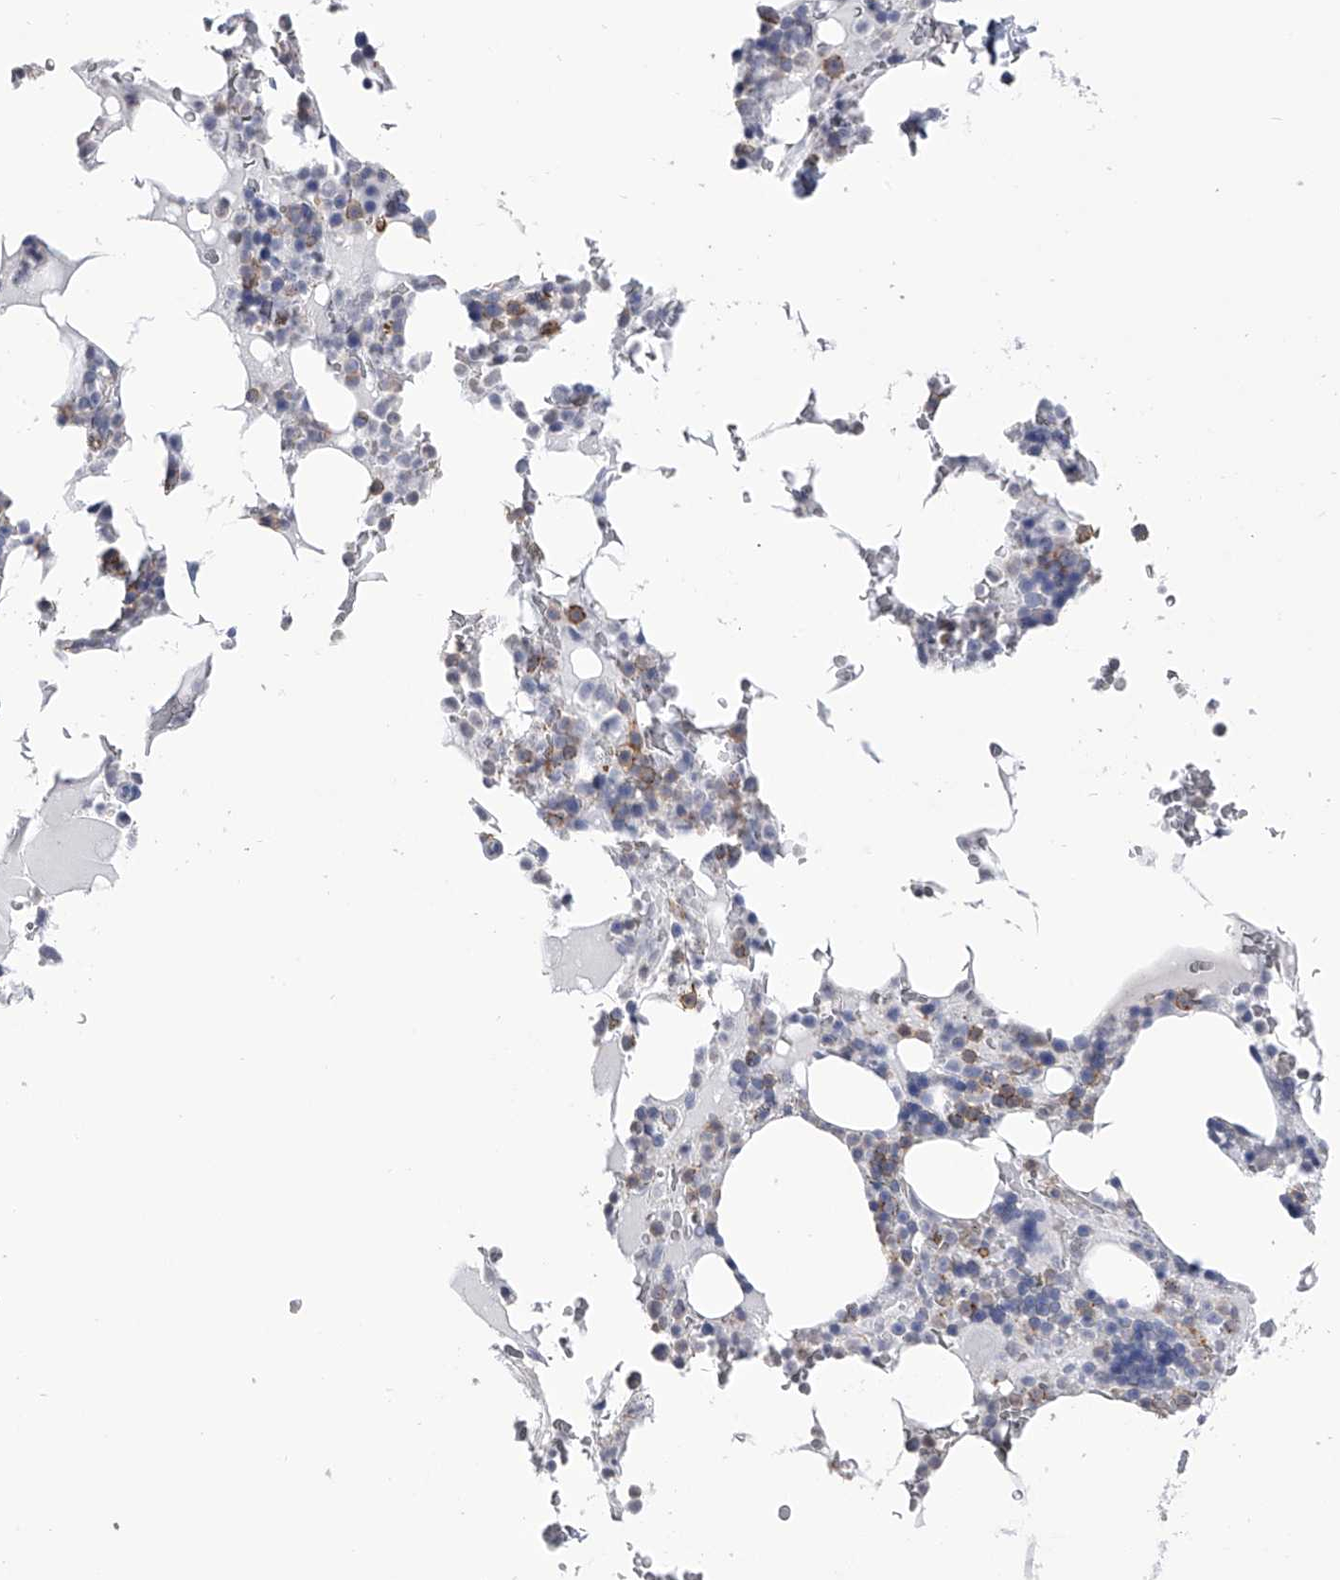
{"staining": {"intensity": "negative", "quantity": "none", "location": "none"}, "tissue": "bone marrow", "cell_type": "Hematopoietic cells", "image_type": "normal", "snomed": [{"axis": "morphology", "description": "Normal tissue, NOS"}, {"axis": "topography", "description": "Bone marrow"}], "caption": "Immunohistochemistry (IHC) photomicrograph of normal bone marrow: bone marrow stained with DAB displays no significant protein expression in hematopoietic cells.", "gene": "TASP1", "patient": {"sex": "male", "age": 58}}